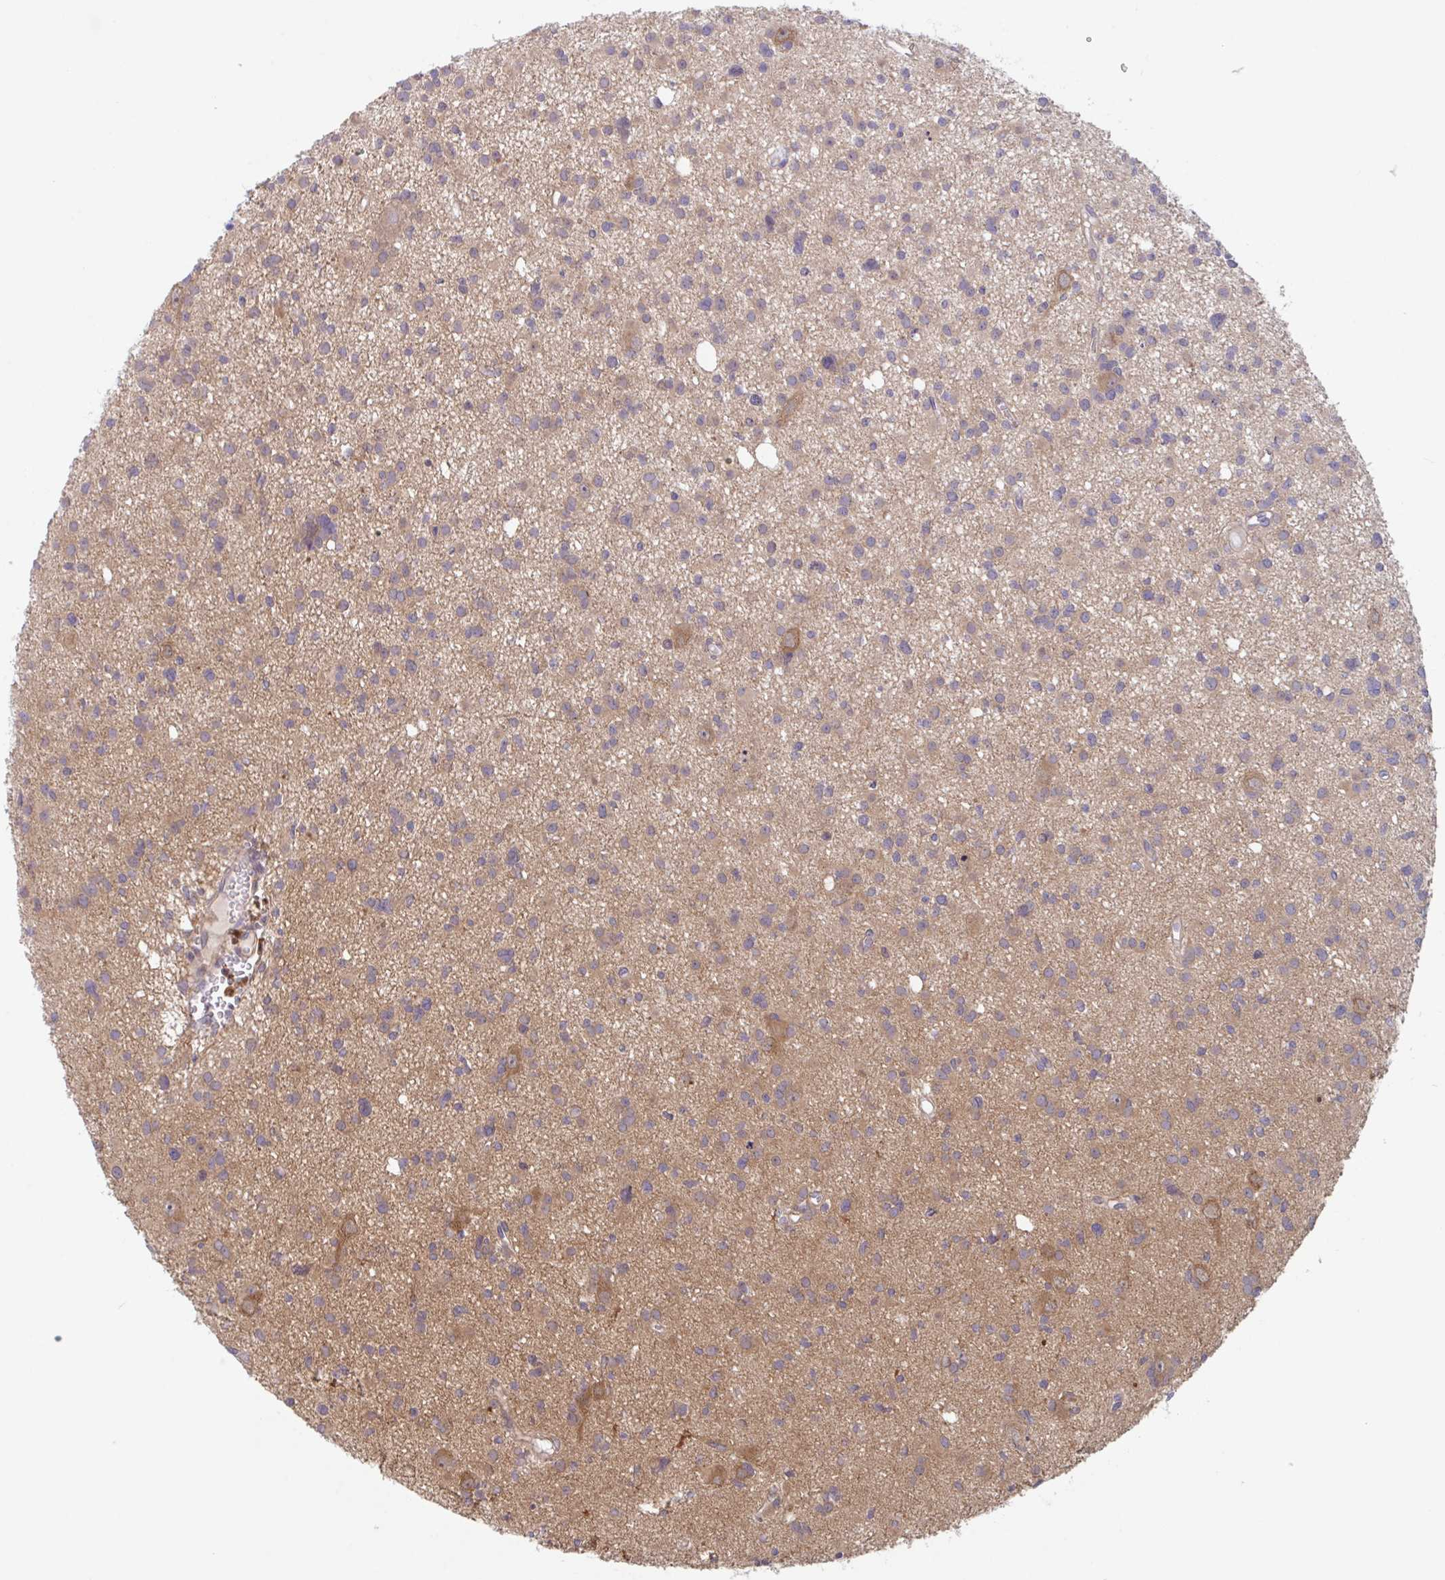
{"staining": {"intensity": "moderate", "quantity": "25%-75%", "location": "cytoplasmic/membranous"}, "tissue": "glioma", "cell_type": "Tumor cells", "image_type": "cancer", "snomed": [{"axis": "morphology", "description": "Glioma, malignant, High grade"}, {"axis": "topography", "description": "Brain"}], "caption": "Immunohistochemical staining of malignant glioma (high-grade) exhibits medium levels of moderate cytoplasmic/membranous expression in approximately 25%-75% of tumor cells.", "gene": "LMNTD2", "patient": {"sex": "male", "age": 23}}